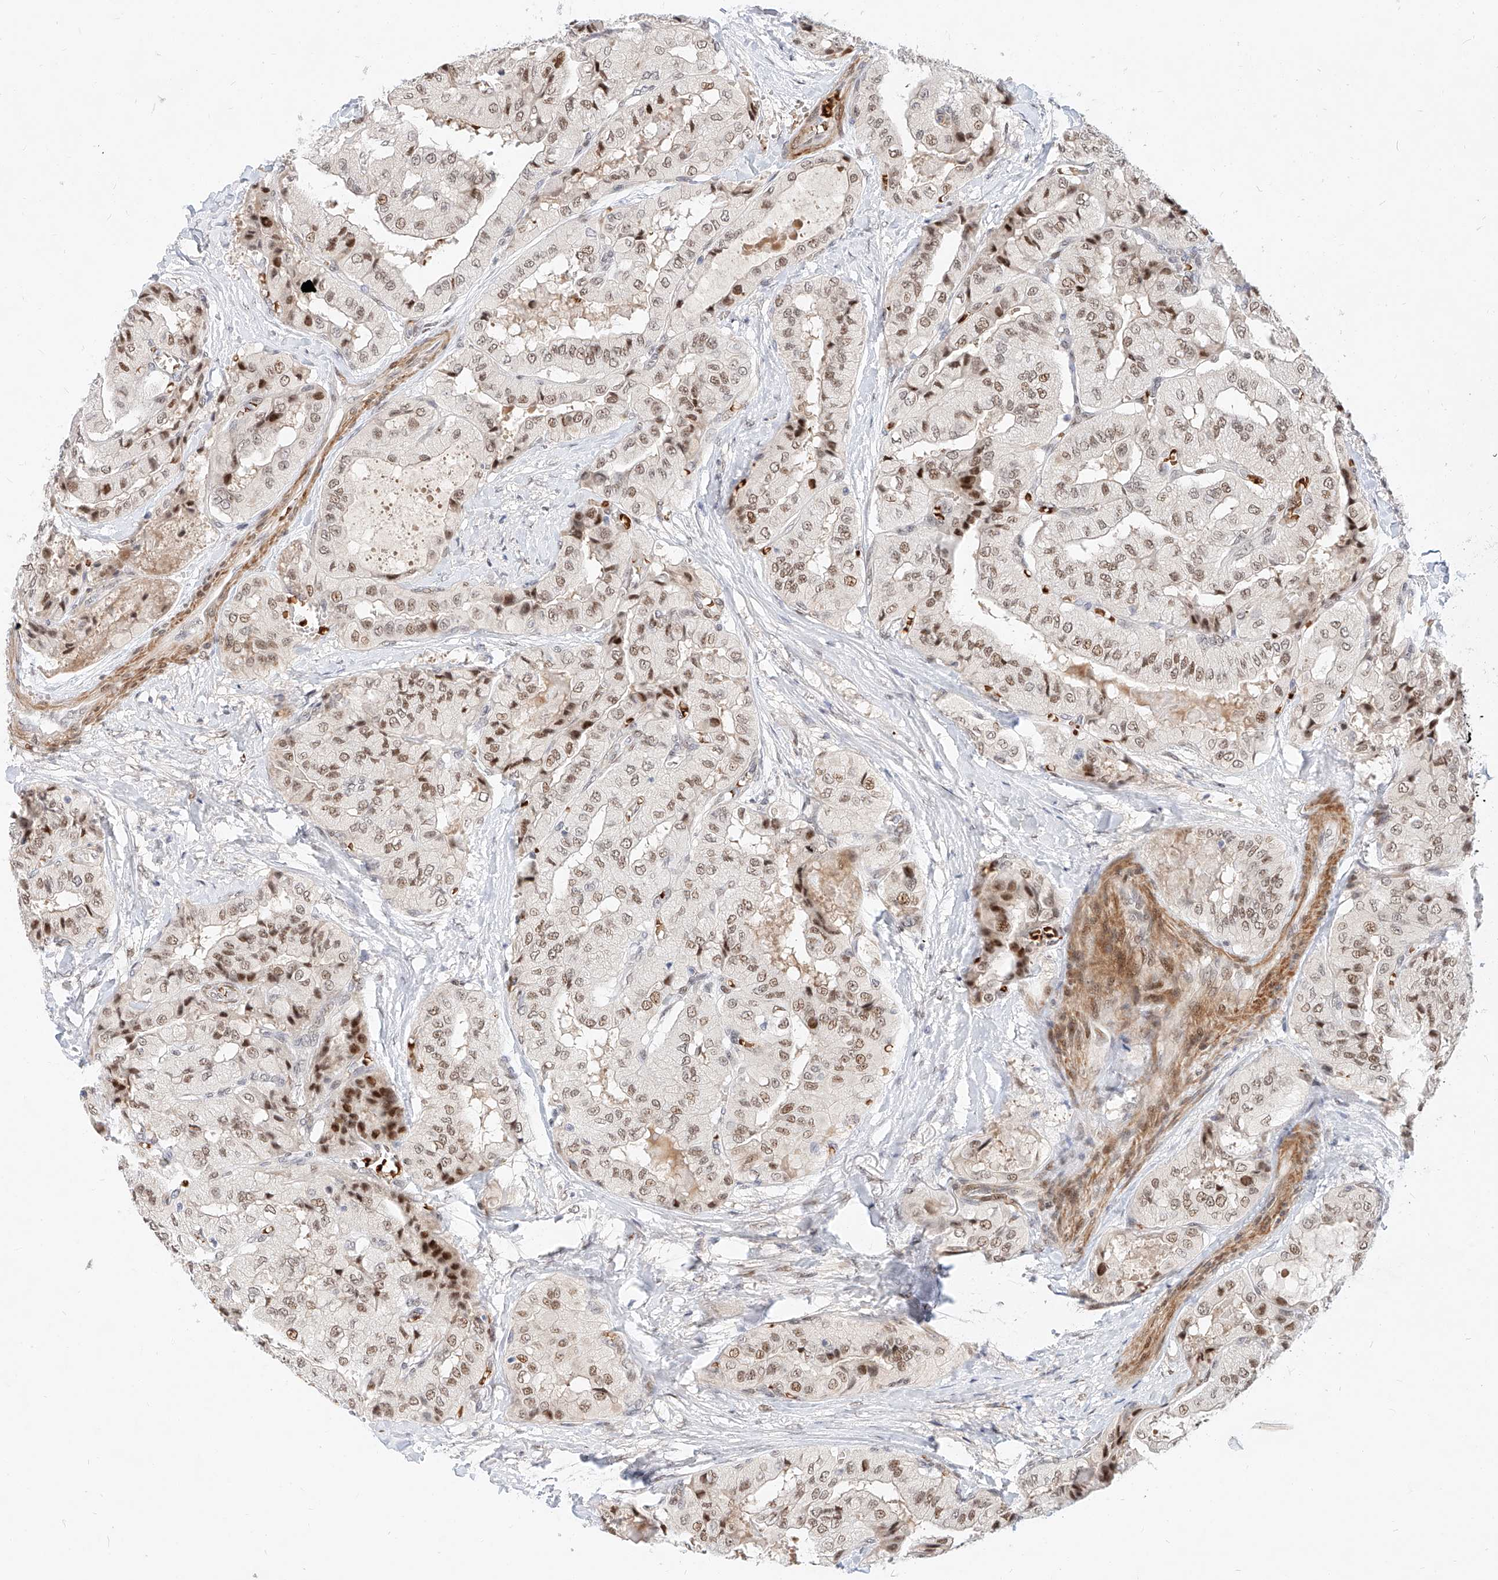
{"staining": {"intensity": "moderate", "quantity": ">75%", "location": "nuclear"}, "tissue": "thyroid cancer", "cell_type": "Tumor cells", "image_type": "cancer", "snomed": [{"axis": "morphology", "description": "Papillary adenocarcinoma, NOS"}, {"axis": "topography", "description": "Thyroid gland"}], "caption": "High-power microscopy captured an immunohistochemistry histopathology image of thyroid cancer (papillary adenocarcinoma), revealing moderate nuclear expression in about >75% of tumor cells.", "gene": "CBX8", "patient": {"sex": "female", "age": 59}}